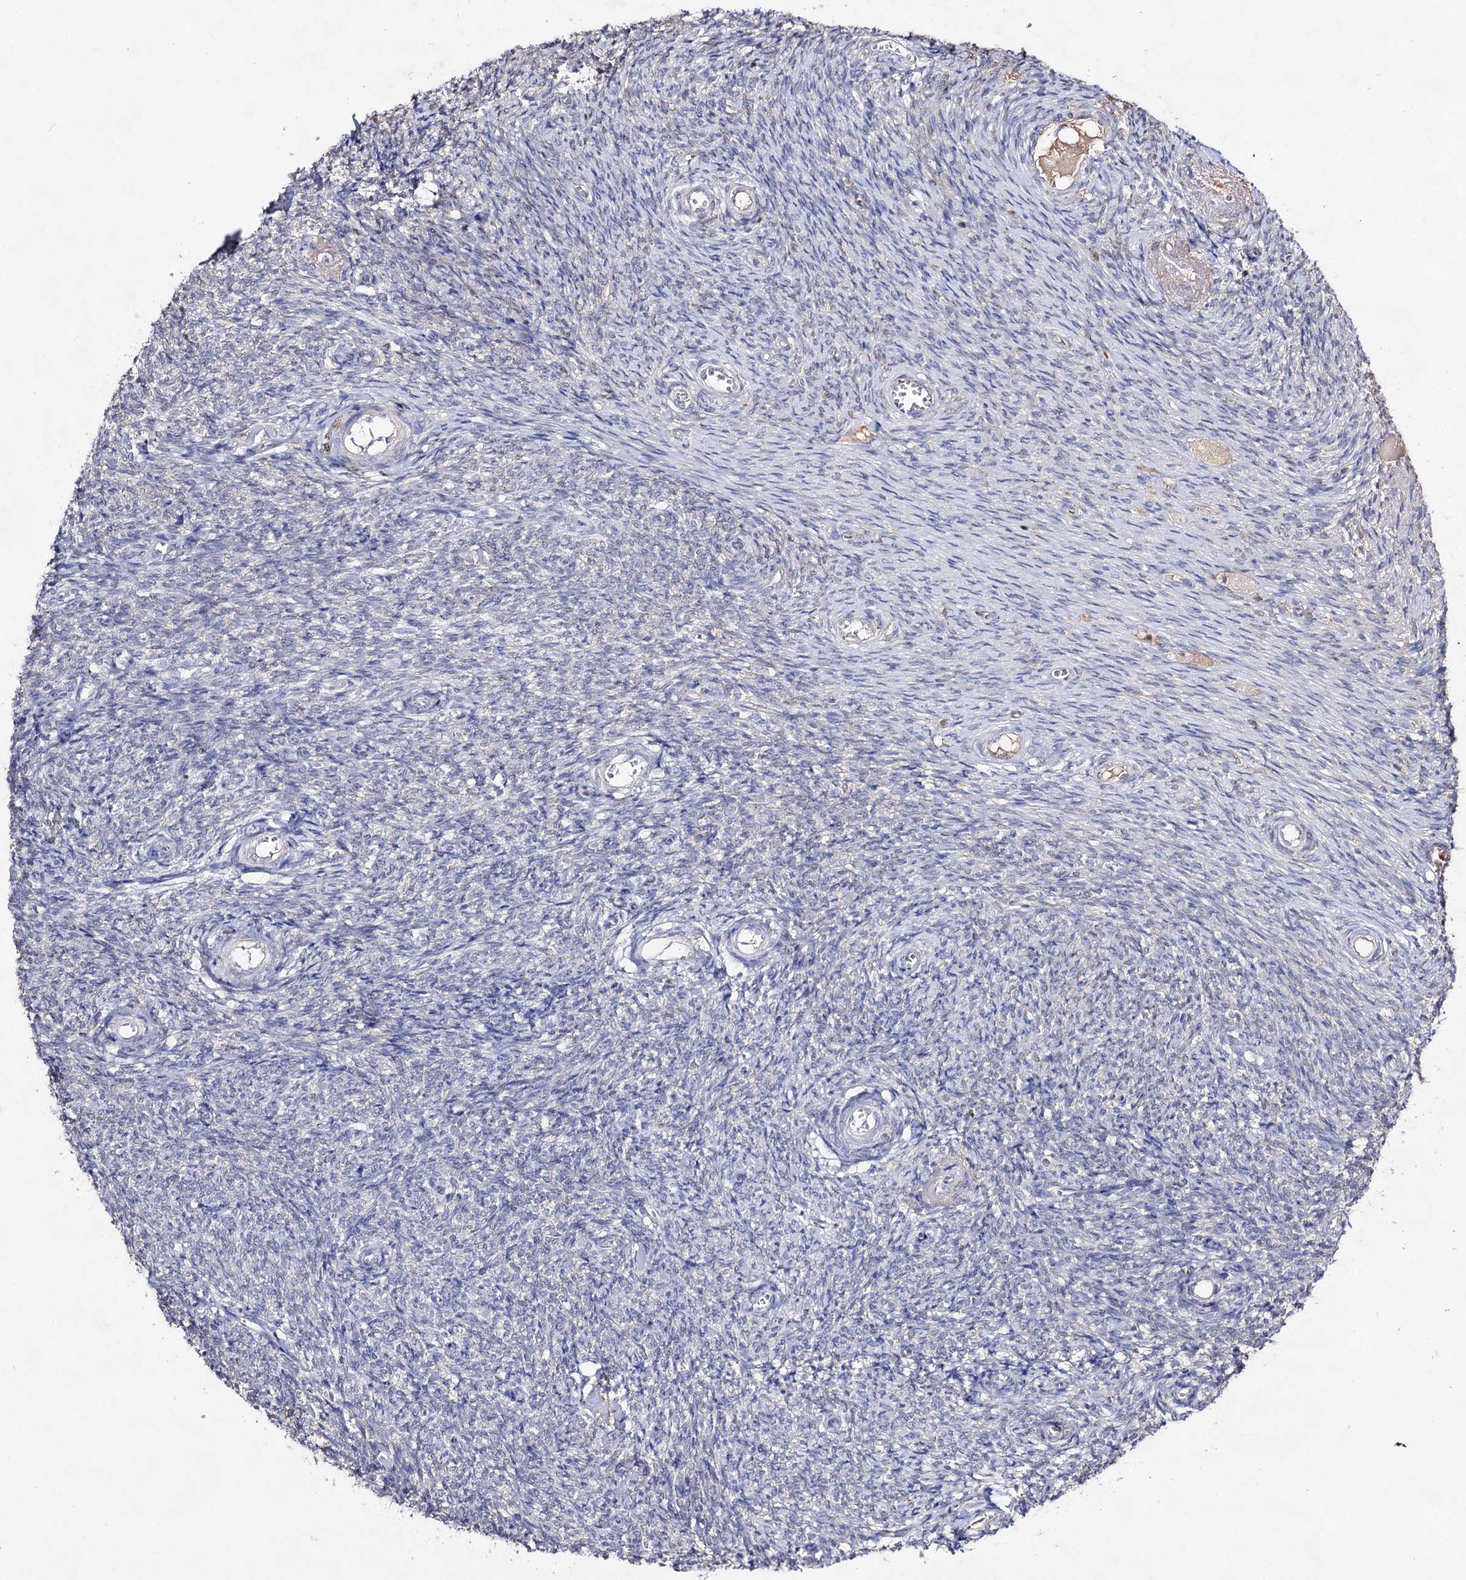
{"staining": {"intensity": "negative", "quantity": "none", "location": "none"}, "tissue": "ovary", "cell_type": "Ovarian stroma cells", "image_type": "normal", "snomed": [{"axis": "morphology", "description": "Normal tissue, NOS"}, {"axis": "topography", "description": "Ovary"}], "caption": "Ovarian stroma cells show no significant staining in benign ovary. (DAB immunohistochemistry visualized using brightfield microscopy, high magnification).", "gene": "PLIN1", "patient": {"sex": "female", "age": 44}}